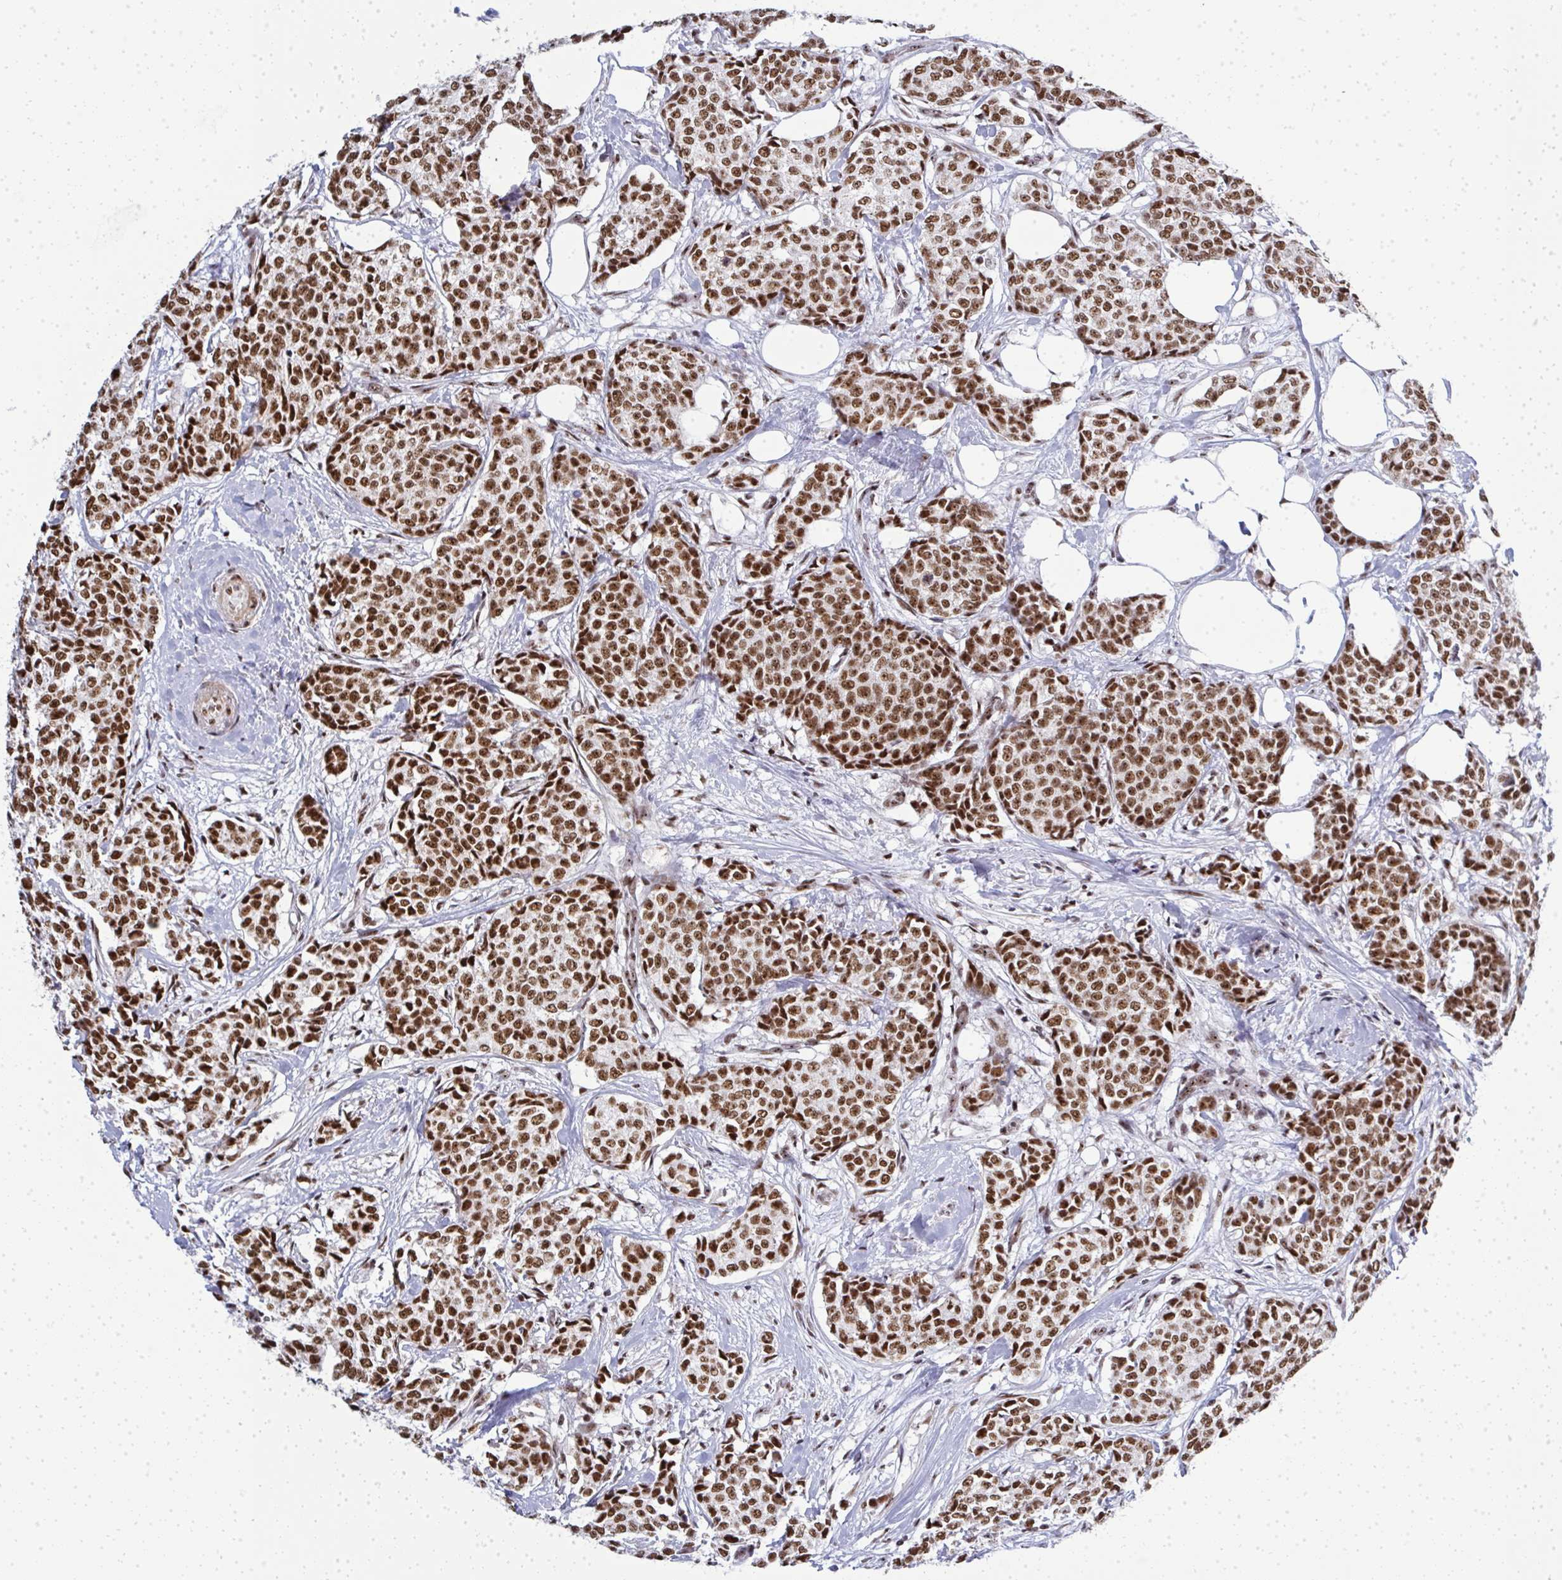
{"staining": {"intensity": "moderate", "quantity": ">75%", "location": "nuclear"}, "tissue": "breast cancer", "cell_type": "Tumor cells", "image_type": "cancer", "snomed": [{"axis": "morphology", "description": "Duct carcinoma"}, {"axis": "topography", "description": "Breast"}], "caption": "This micrograph exhibits breast cancer stained with IHC to label a protein in brown. The nuclear of tumor cells show moderate positivity for the protein. Nuclei are counter-stained blue.", "gene": "SIRT7", "patient": {"sex": "female", "age": 91}}